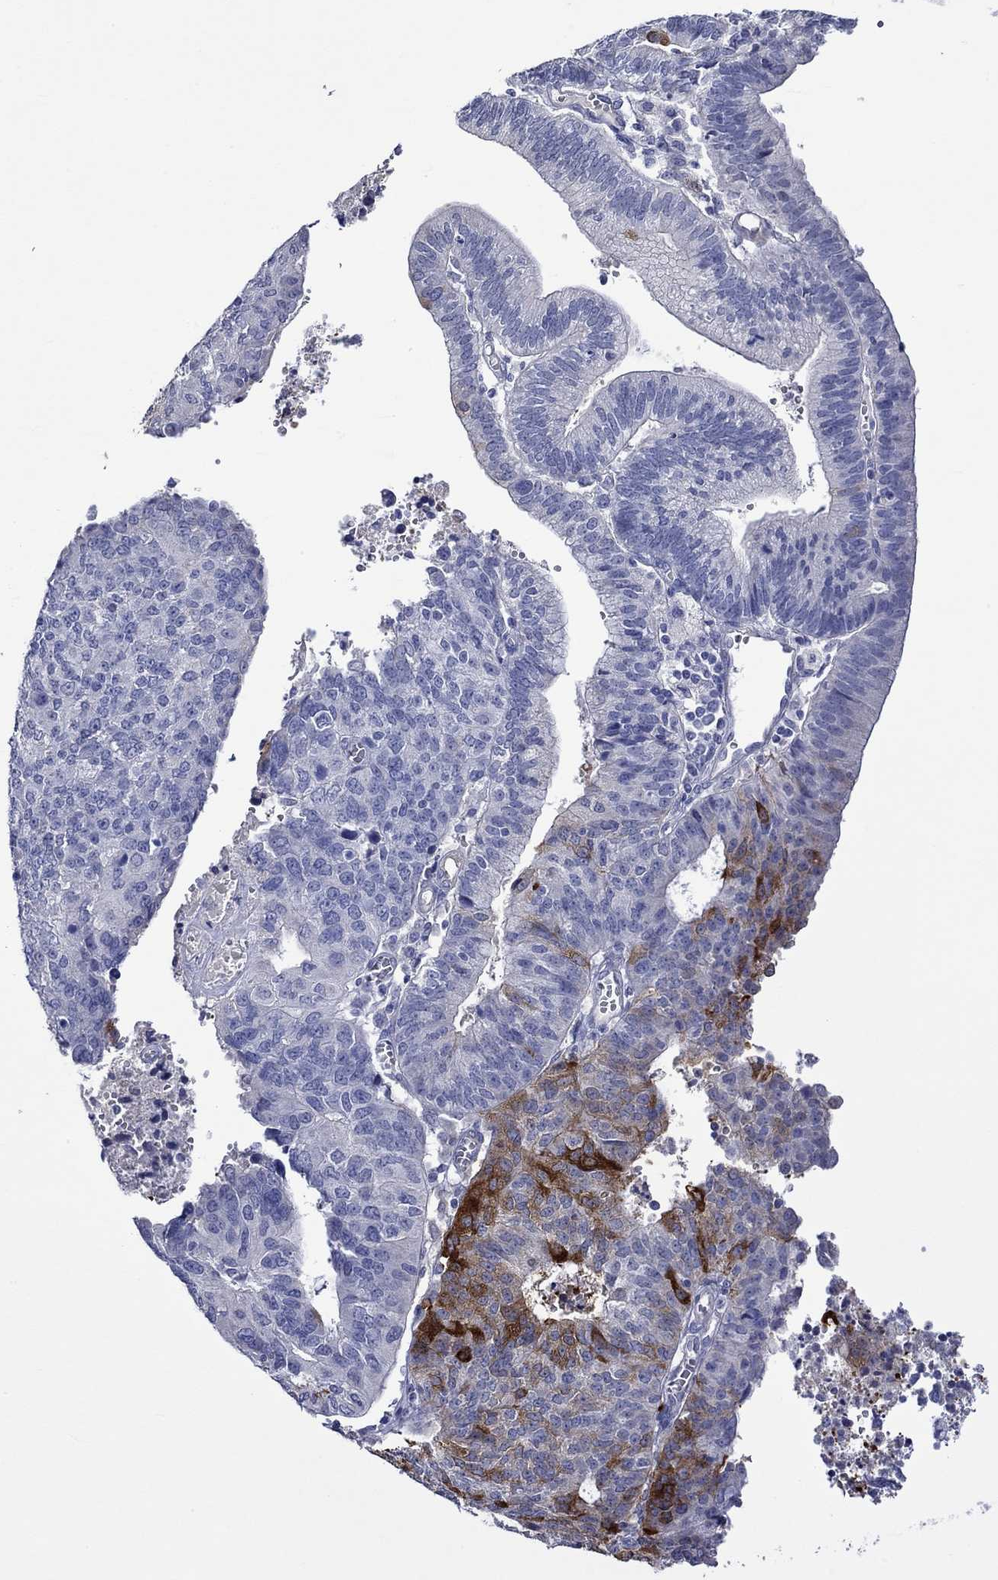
{"staining": {"intensity": "strong", "quantity": "<25%", "location": "cytoplasmic/membranous"}, "tissue": "endometrial cancer", "cell_type": "Tumor cells", "image_type": "cancer", "snomed": [{"axis": "morphology", "description": "Adenocarcinoma, NOS"}, {"axis": "topography", "description": "Endometrium"}], "caption": "Protein analysis of endometrial cancer tissue reveals strong cytoplasmic/membranous positivity in about <25% of tumor cells.", "gene": "CRYAB", "patient": {"sex": "female", "age": 82}}